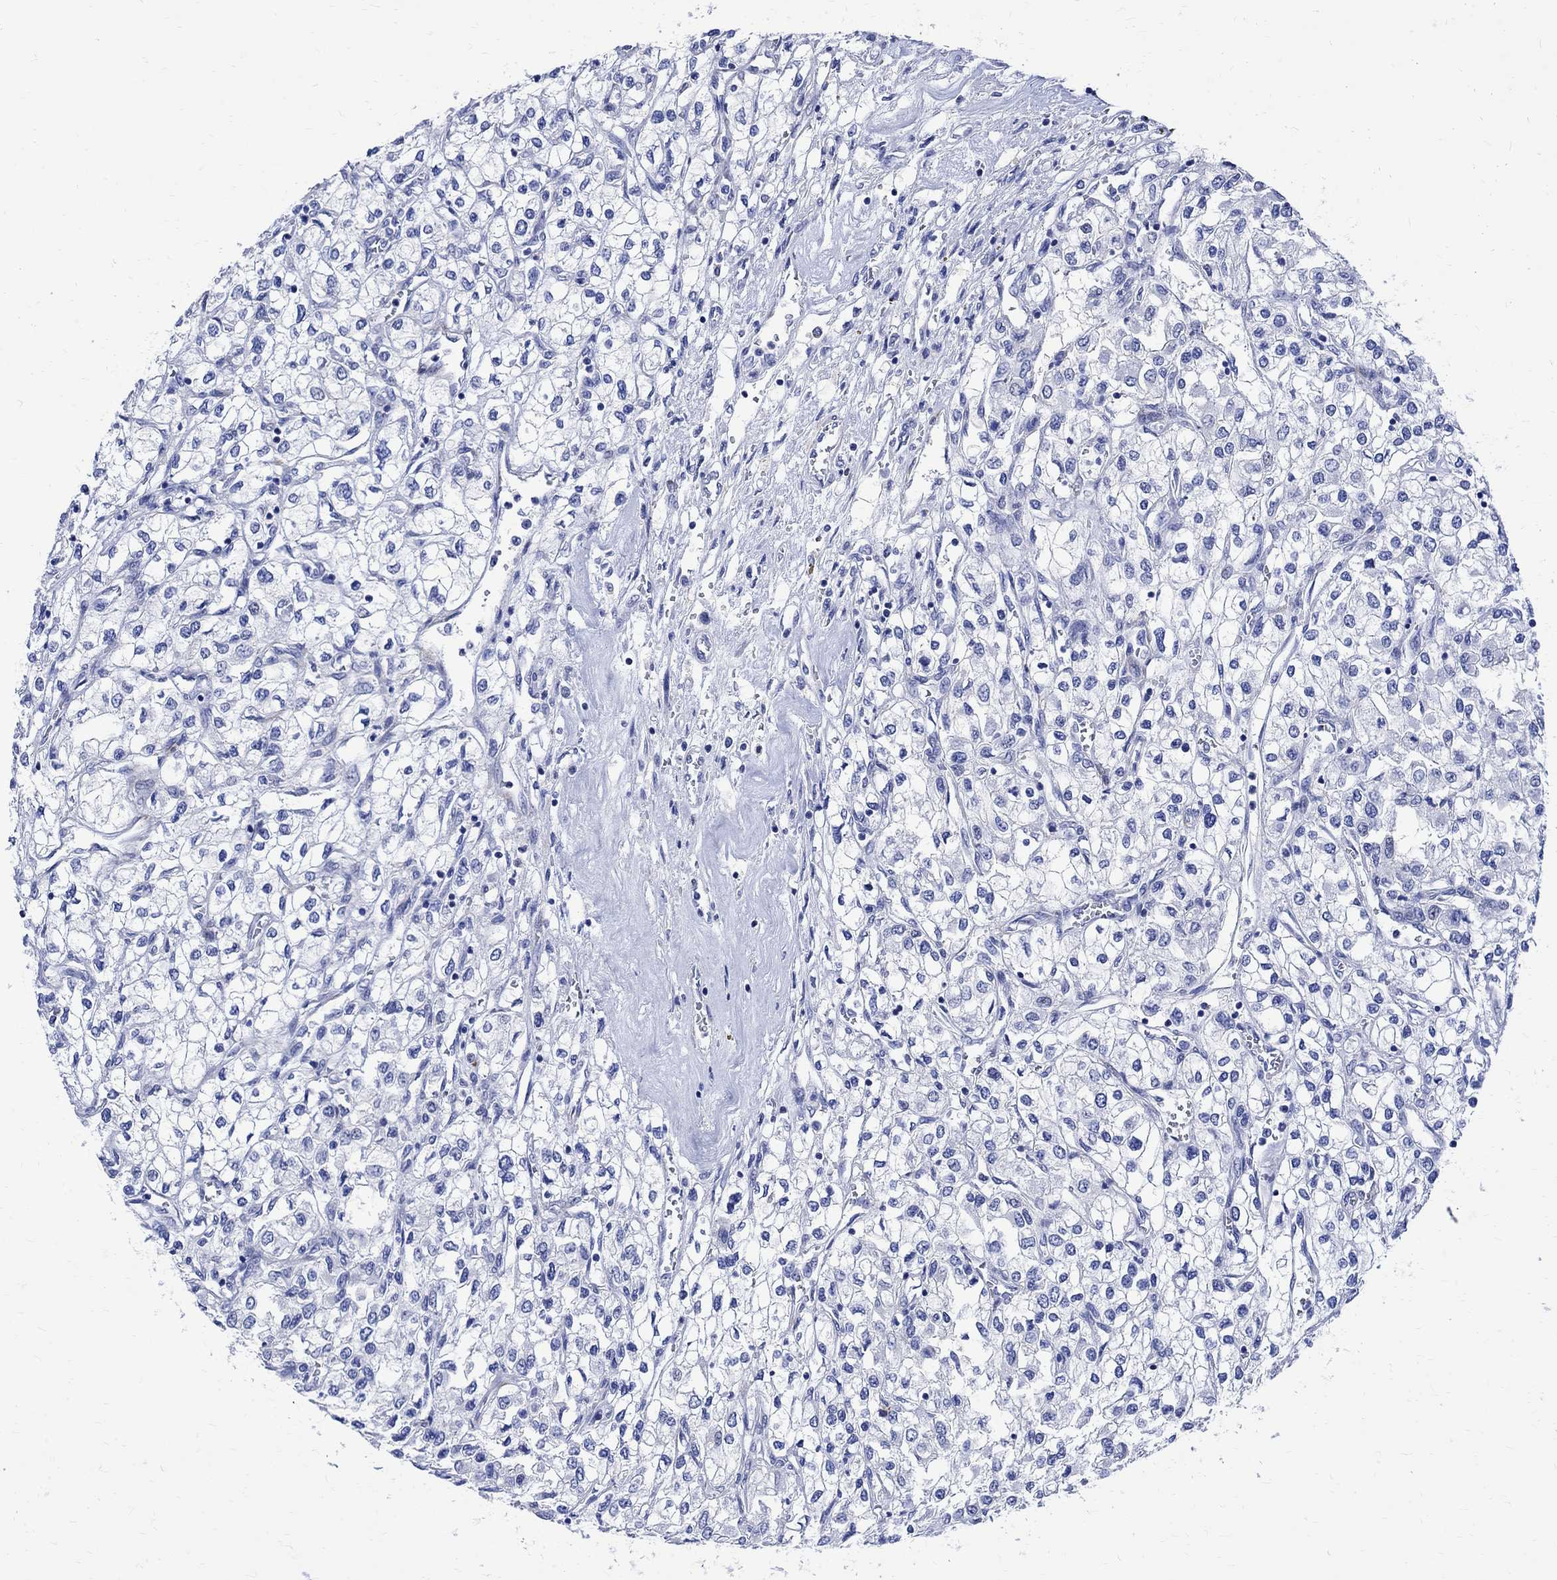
{"staining": {"intensity": "negative", "quantity": "none", "location": "none"}, "tissue": "renal cancer", "cell_type": "Tumor cells", "image_type": "cancer", "snomed": [{"axis": "morphology", "description": "Adenocarcinoma, NOS"}, {"axis": "topography", "description": "Kidney"}], "caption": "IHC of renal cancer (adenocarcinoma) demonstrates no staining in tumor cells.", "gene": "PARVB", "patient": {"sex": "male", "age": 80}}